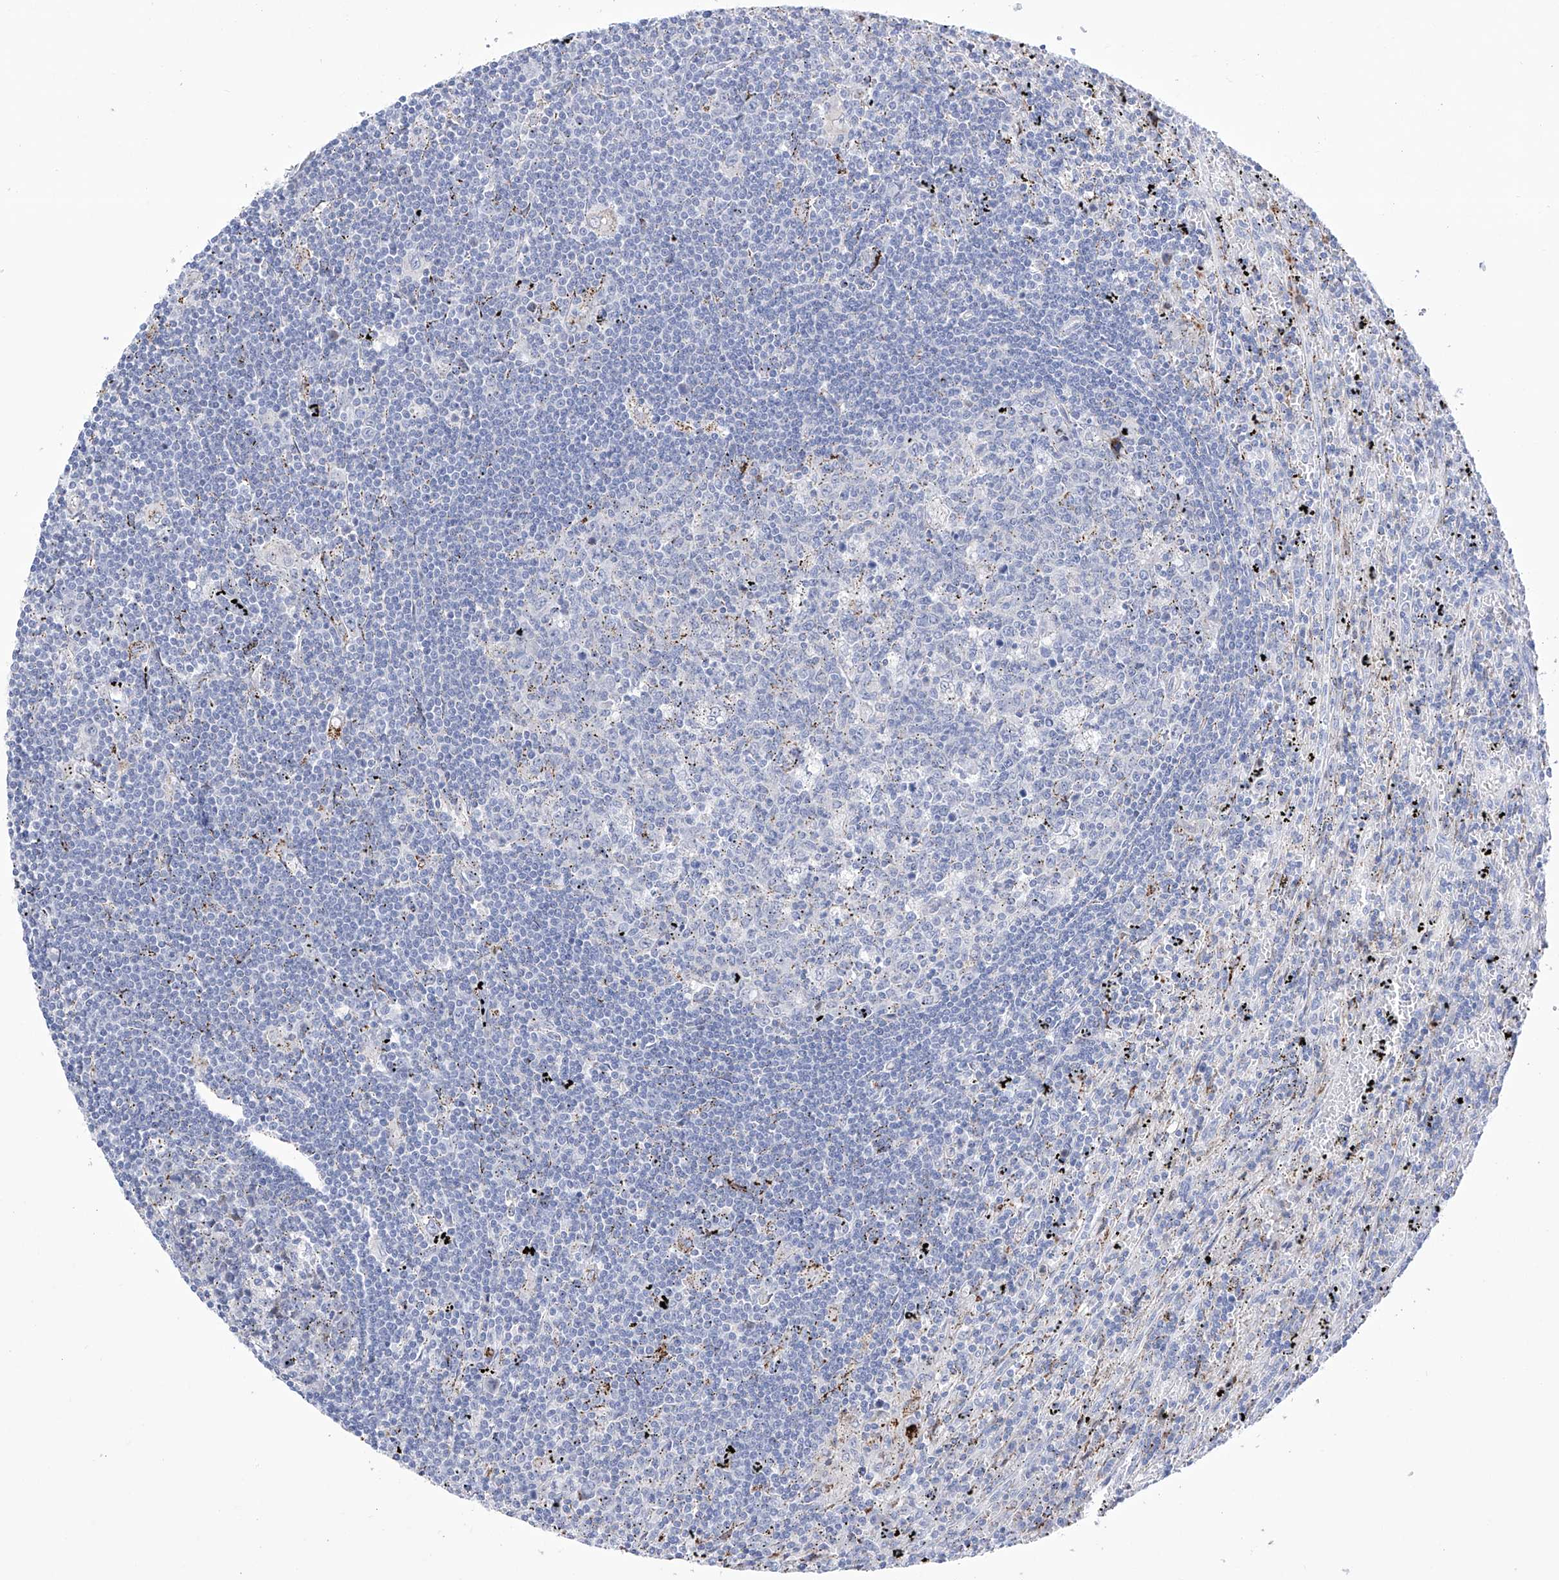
{"staining": {"intensity": "negative", "quantity": "none", "location": "none"}, "tissue": "lymphoma", "cell_type": "Tumor cells", "image_type": "cancer", "snomed": [{"axis": "morphology", "description": "Malignant lymphoma, non-Hodgkin's type, Low grade"}, {"axis": "topography", "description": "Spleen"}], "caption": "Immunohistochemistry histopathology image of neoplastic tissue: human malignant lymphoma, non-Hodgkin's type (low-grade) stained with DAB demonstrates no significant protein positivity in tumor cells. The staining is performed using DAB brown chromogen with nuclei counter-stained in using hematoxylin.", "gene": "C1orf87", "patient": {"sex": "male", "age": 76}}